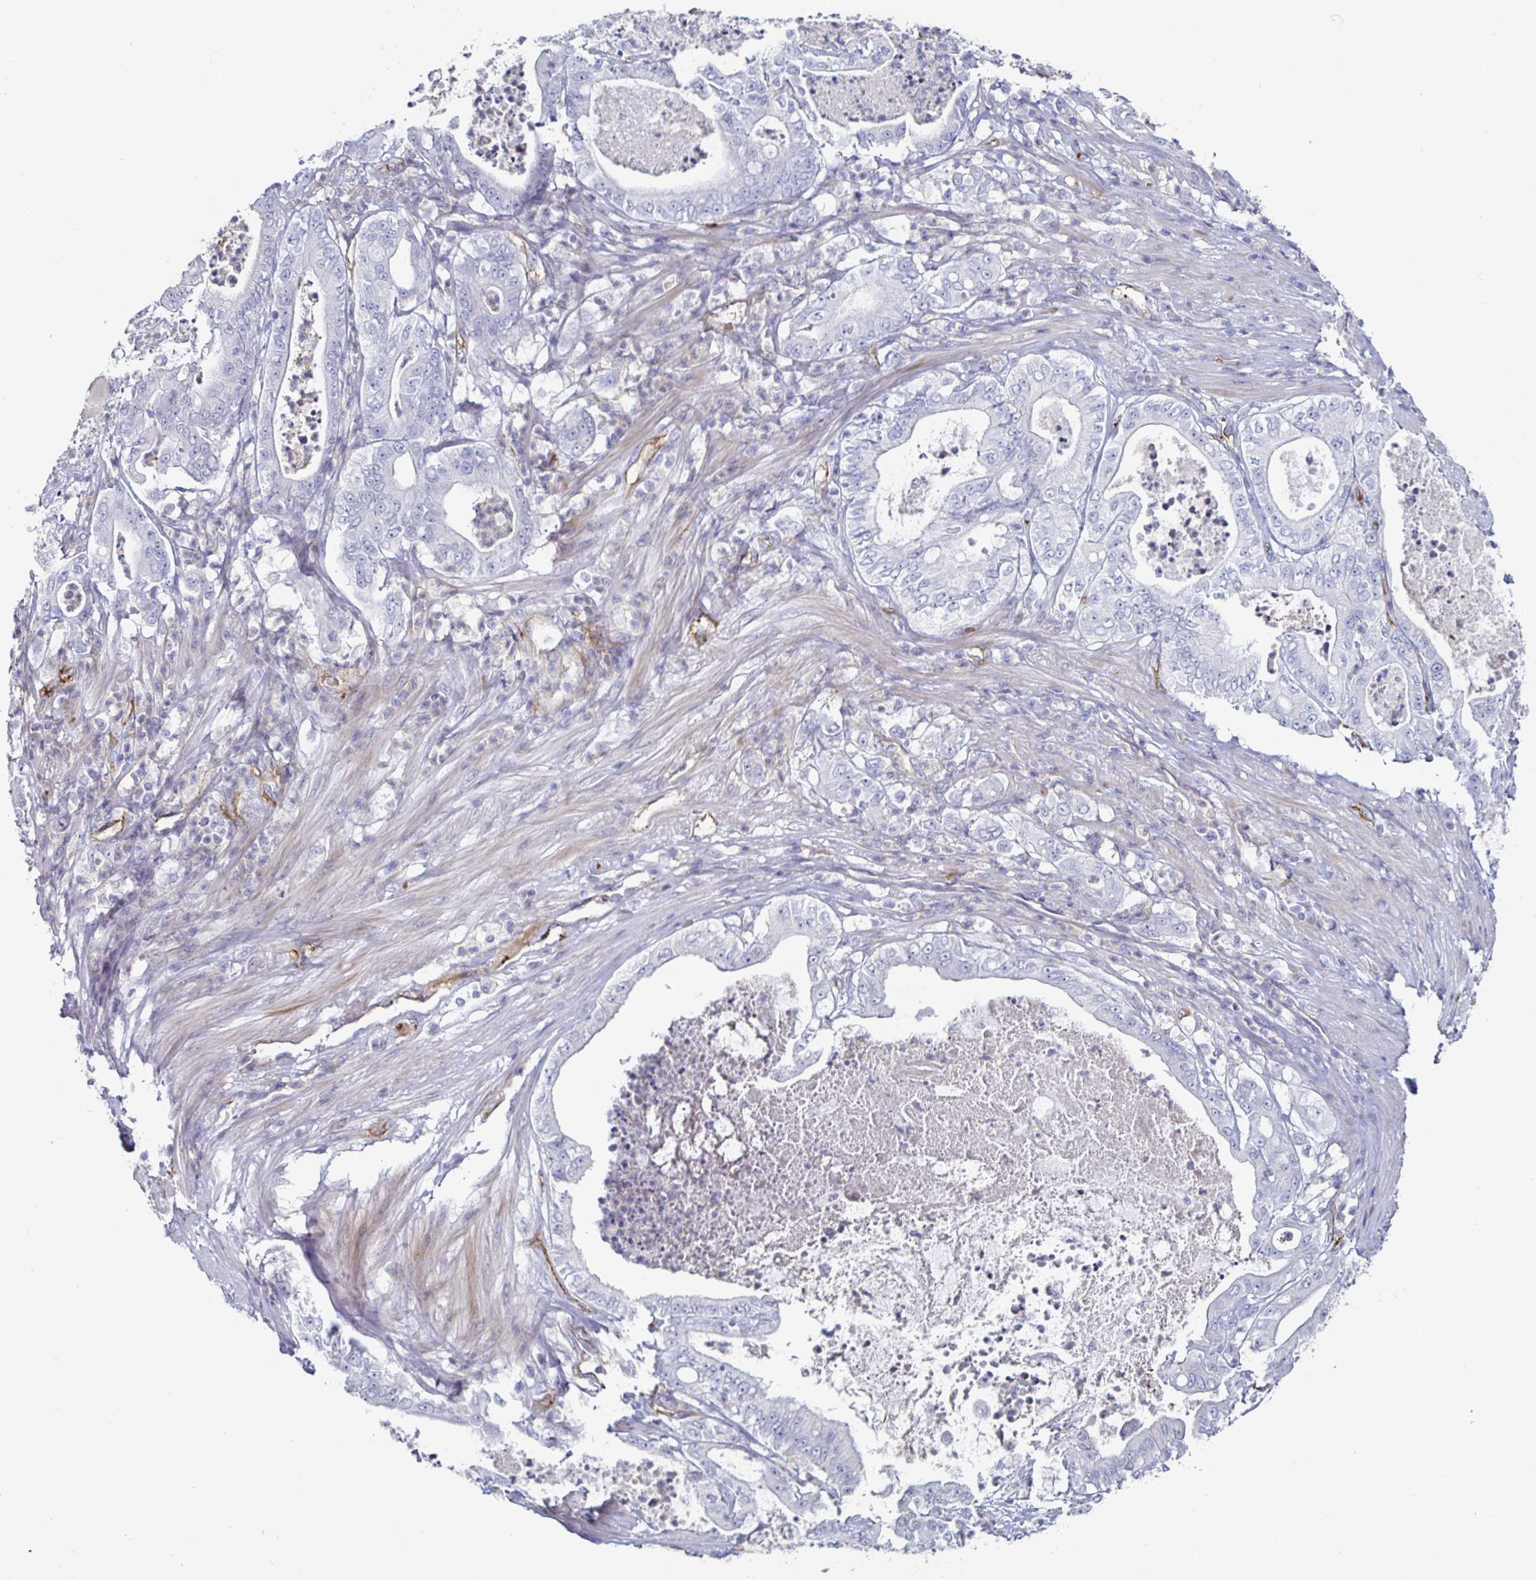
{"staining": {"intensity": "negative", "quantity": "none", "location": "none"}, "tissue": "pancreatic cancer", "cell_type": "Tumor cells", "image_type": "cancer", "snomed": [{"axis": "morphology", "description": "Adenocarcinoma, NOS"}, {"axis": "topography", "description": "Pancreas"}], "caption": "Human adenocarcinoma (pancreatic) stained for a protein using IHC shows no positivity in tumor cells.", "gene": "ACSBG2", "patient": {"sex": "male", "age": 71}}